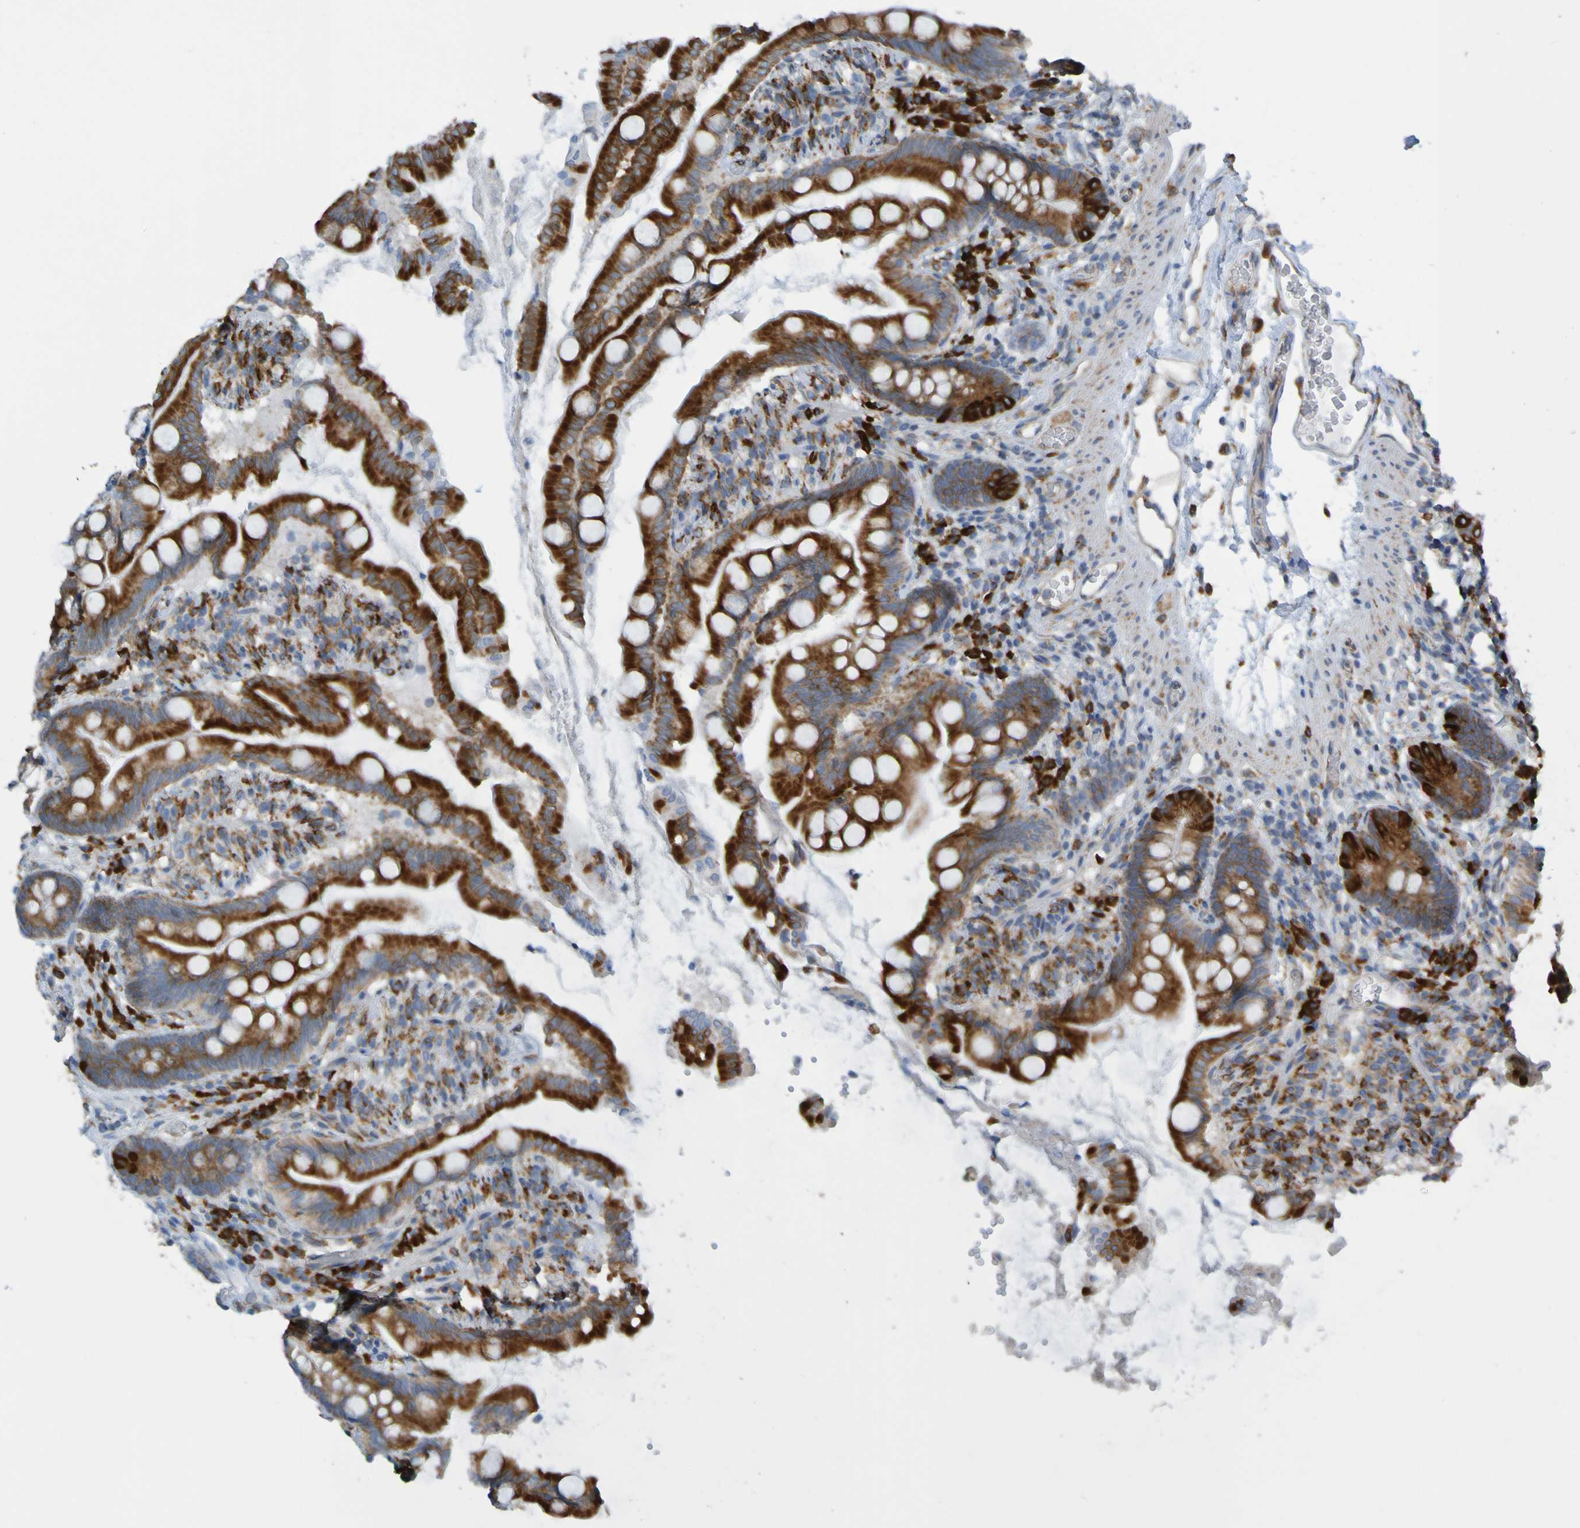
{"staining": {"intensity": "moderate", "quantity": ">75%", "location": "cytoplasmic/membranous"}, "tissue": "small intestine", "cell_type": "Glandular cells", "image_type": "normal", "snomed": [{"axis": "morphology", "description": "Normal tissue, NOS"}, {"axis": "topography", "description": "Small intestine"}], "caption": "Protein expression analysis of normal human small intestine reveals moderate cytoplasmic/membranous expression in about >75% of glandular cells. The staining was performed using DAB to visualize the protein expression in brown, while the nuclei were stained in blue with hematoxylin (Magnification: 20x).", "gene": "SSR1", "patient": {"sex": "female", "age": 56}}